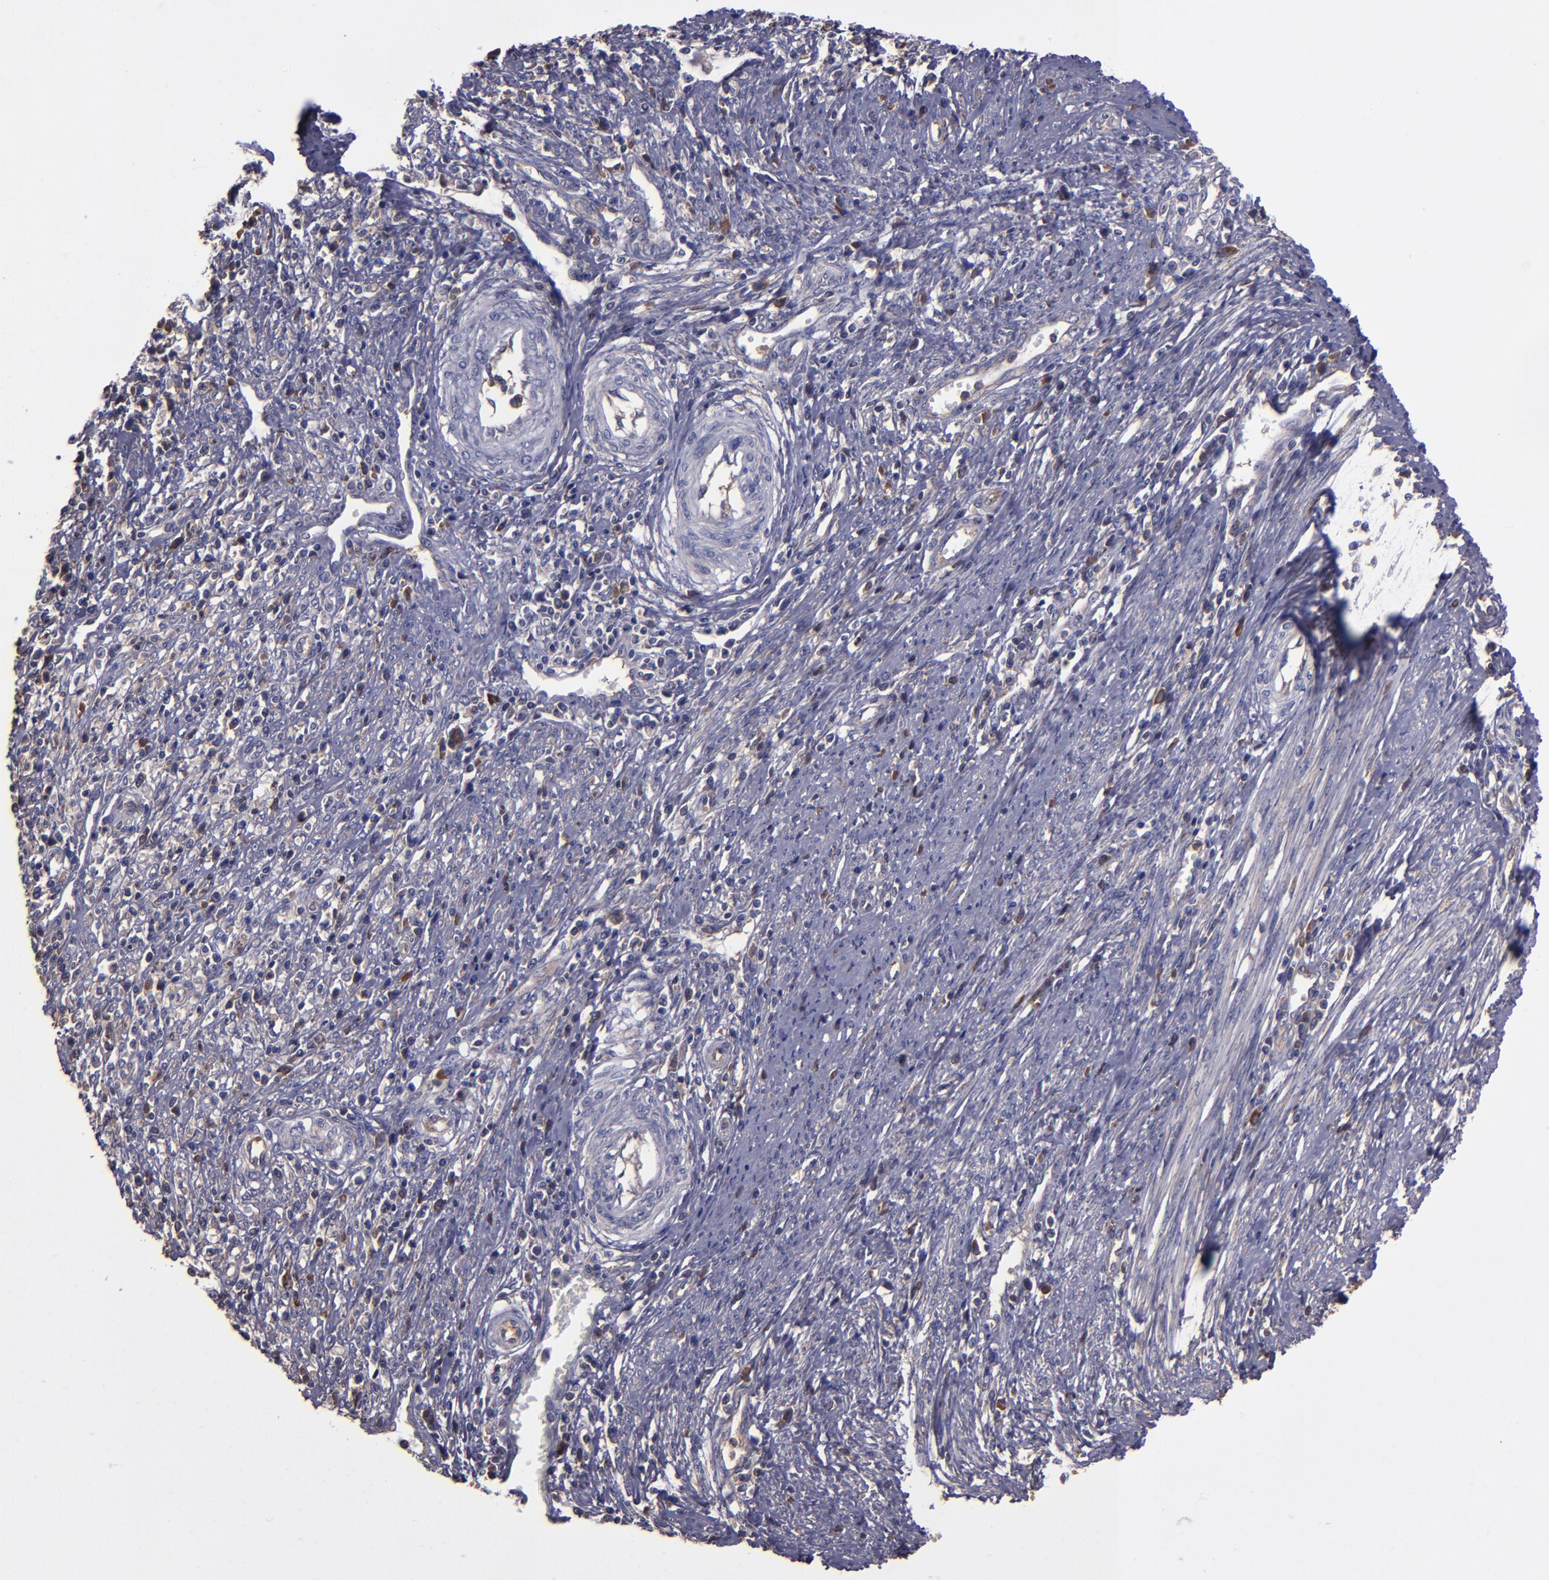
{"staining": {"intensity": "weak", "quantity": "<25%", "location": "cytoplasmic/membranous"}, "tissue": "cervical cancer", "cell_type": "Tumor cells", "image_type": "cancer", "snomed": [{"axis": "morphology", "description": "Adenocarcinoma, NOS"}, {"axis": "topography", "description": "Cervix"}], "caption": "High power microscopy photomicrograph of an IHC image of cervical adenocarcinoma, revealing no significant positivity in tumor cells. (Brightfield microscopy of DAB immunohistochemistry (IHC) at high magnification).", "gene": "CARS1", "patient": {"sex": "female", "age": 36}}